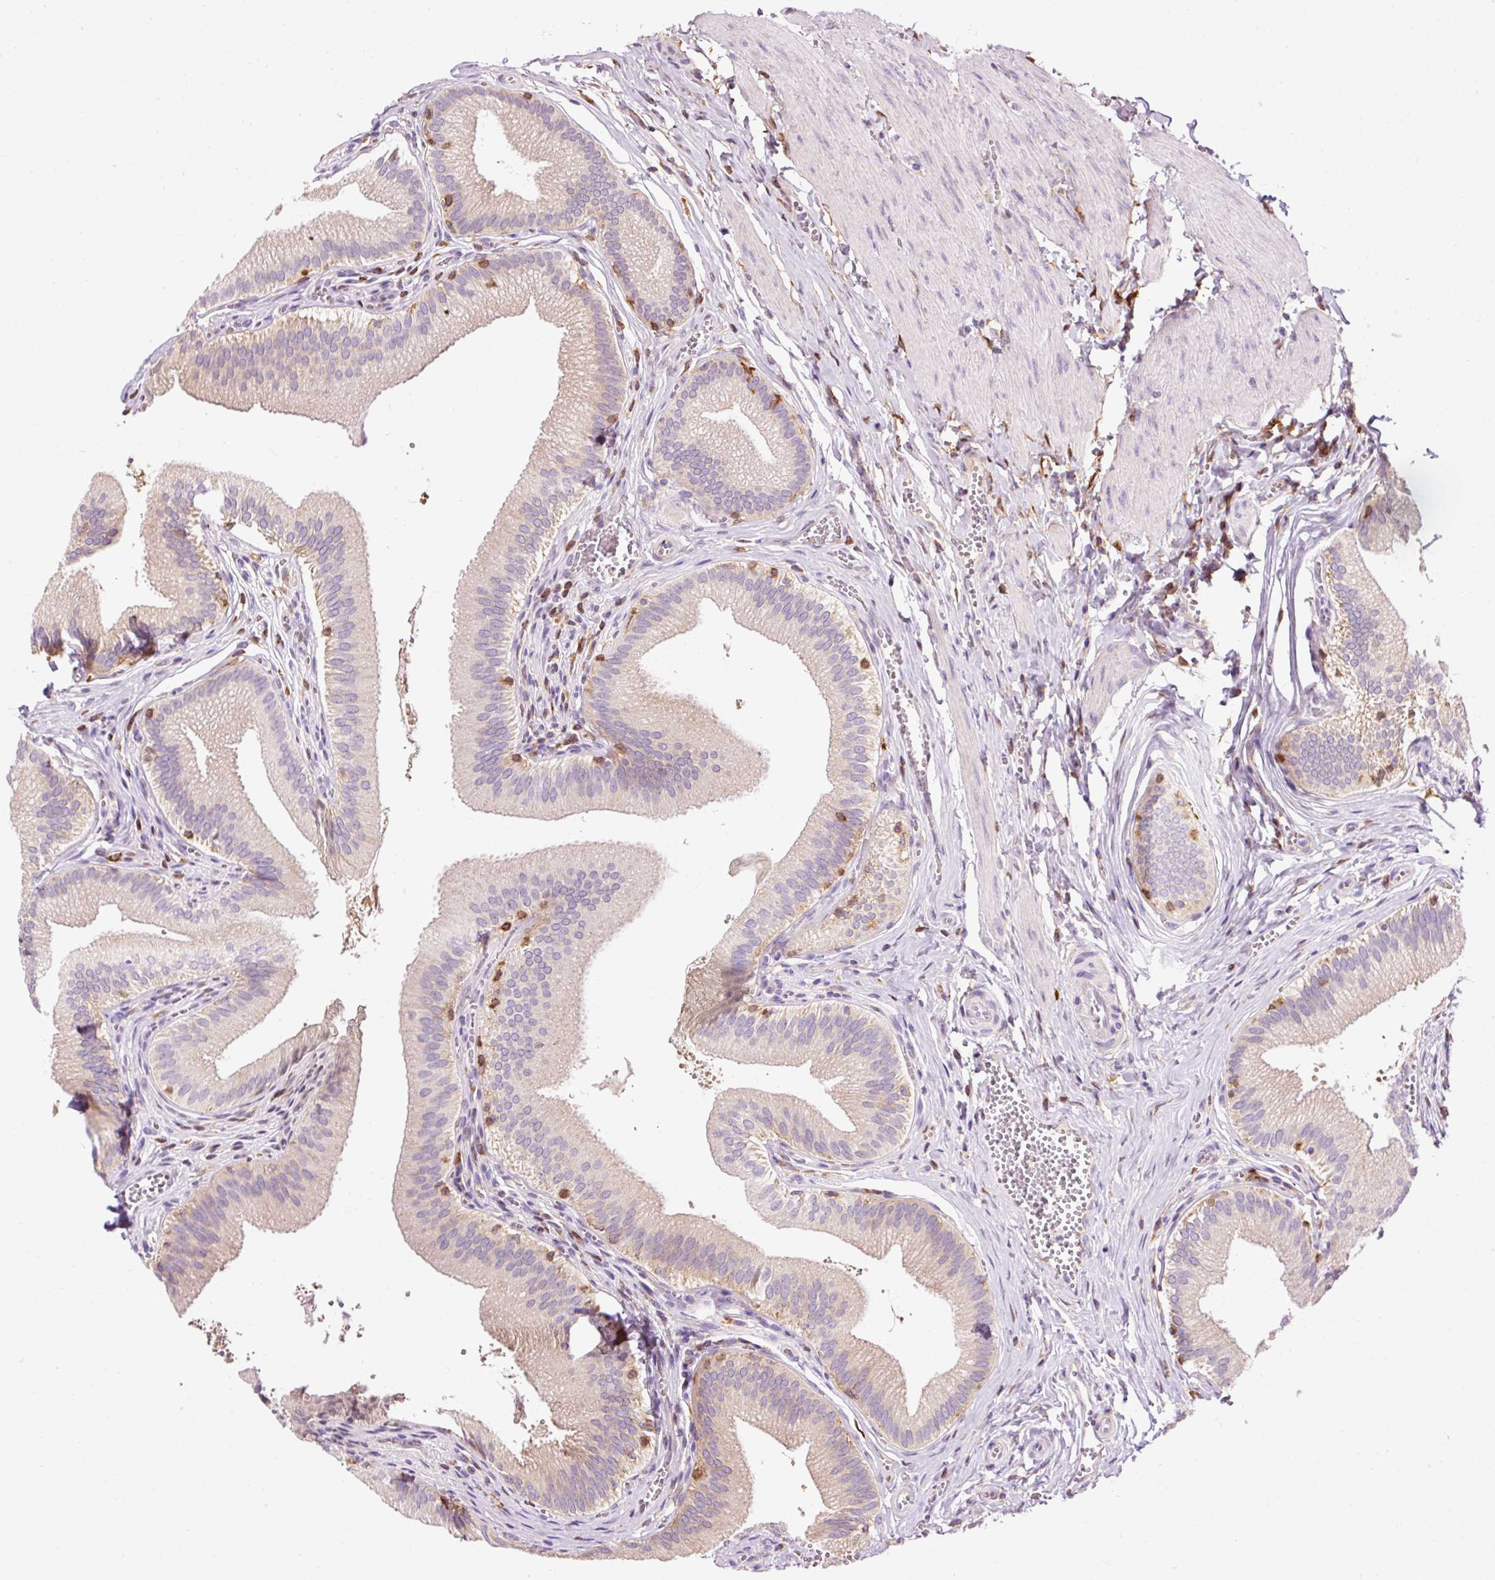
{"staining": {"intensity": "weak", "quantity": "<25%", "location": "cytoplasmic/membranous"}, "tissue": "gallbladder", "cell_type": "Glandular cells", "image_type": "normal", "snomed": [{"axis": "morphology", "description": "Normal tissue, NOS"}, {"axis": "topography", "description": "Gallbladder"}], "caption": "A histopathology image of gallbladder stained for a protein displays no brown staining in glandular cells. (Brightfield microscopy of DAB (3,3'-diaminobenzidine) immunohistochemistry at high magnification).", "gene": "CD83", "patient": {"sex": "male", "age": 17}}